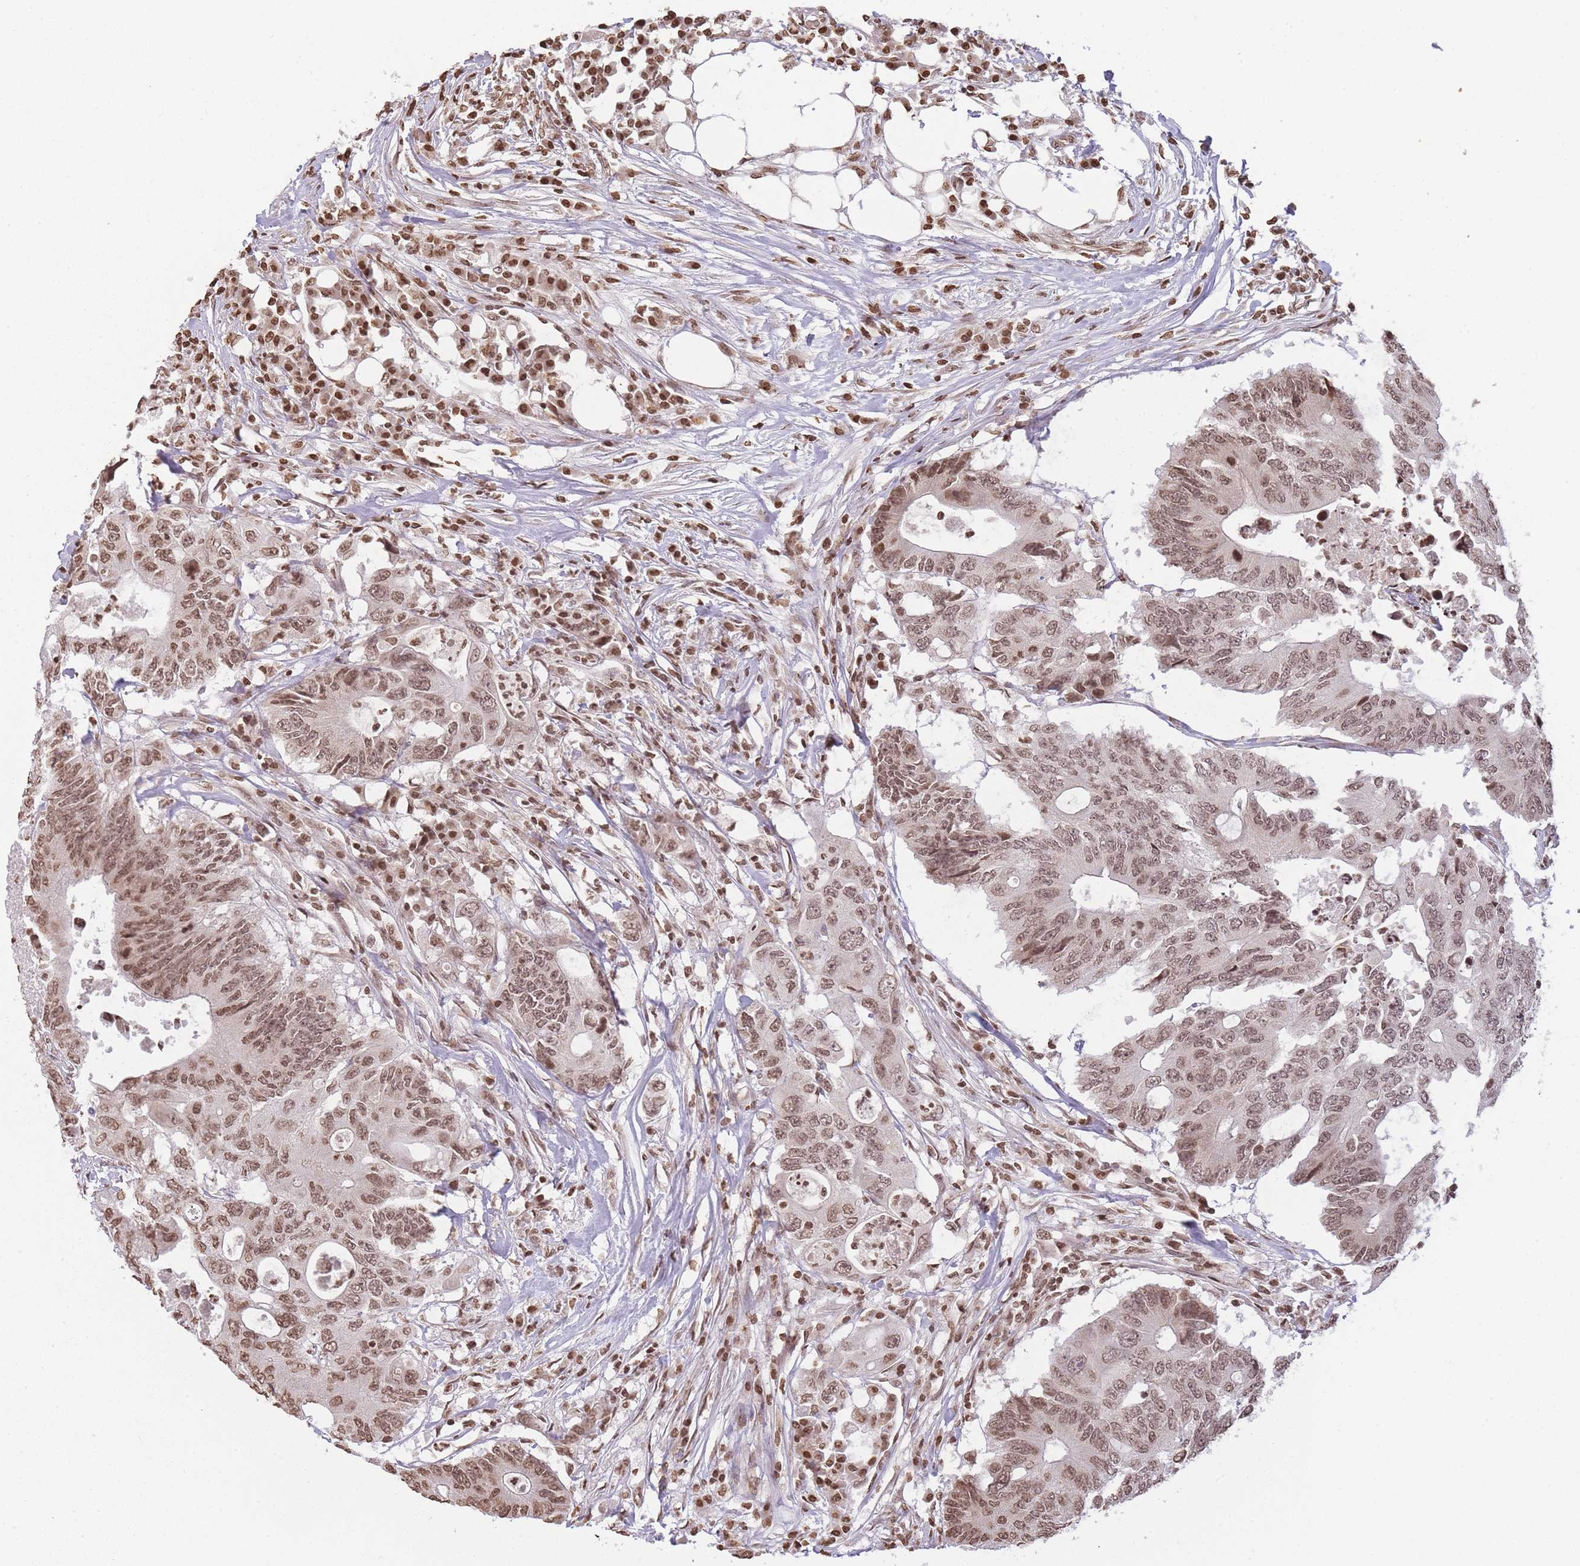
{"staining": {"intensity": "moderate", "quantity": ">75%", "location": "nuclear"}, "tissue": "colorectal cancer", "cell_type": "Tumor cells", "image_type": "cancer", "snomed": [{"axis": "morphology", "description": "Adenocarcinoma, NOS"}, {"axis": "topography", "description": "Colon"}], "caption": "Colorectal adenocarcinoma tissue reveals moderate nuclear expression in approximately >75% of tumor cells, visualized by immunohistochemistry.", "gene": "WWTR1", "patient": {"sex": "male", "age": 71}}